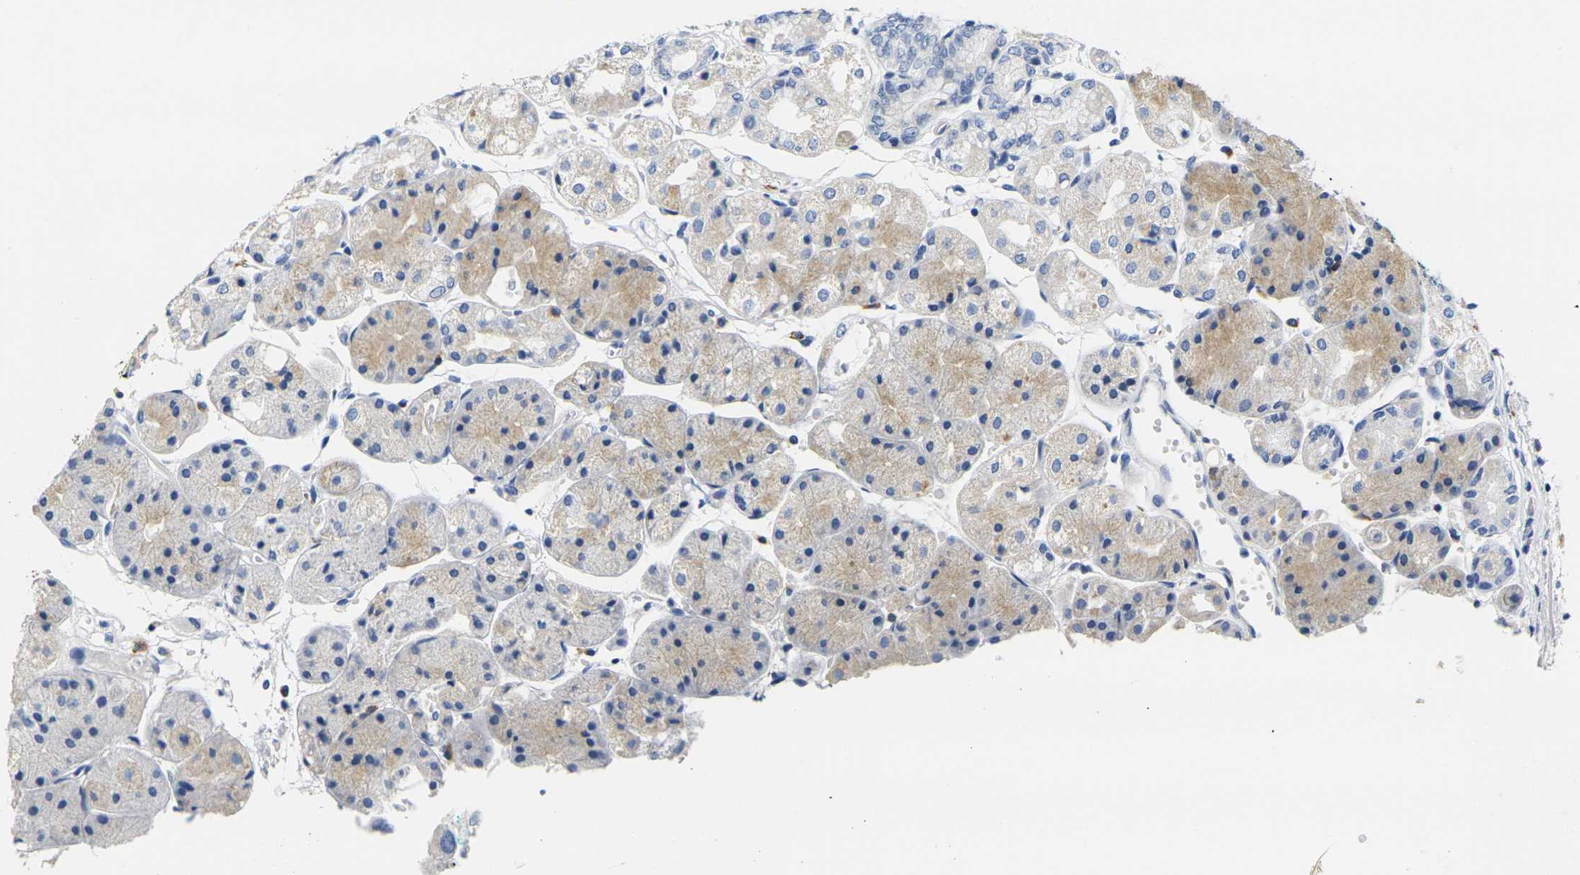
{"staining": {"intensity": "moderate", "quantity": "25%-75%", "location": "cytoplasmic/membranous"}, "tissue": "stomach", "cell_type": "Glandular cells", "image_type": "normal", "snomed": [{"axis": "morphology", "description": "Normal tissue, NOS"}, {"axis": "topography", "description": "Stomach, upper"}], "caption": "IHC staining of benign stomach, which displays medium levels of moderate cytoplasmic/membranous positivity in about 25%-75% of glandular cells indicating moderate cytoplasmic/membranous protein positivity. The staining was performed using DAB (brown) for protein detection and nuclei were counterstained in hematoxylin (blue).", "gene": "NOCT", "patient": {"sex": "male", "age": 72}}